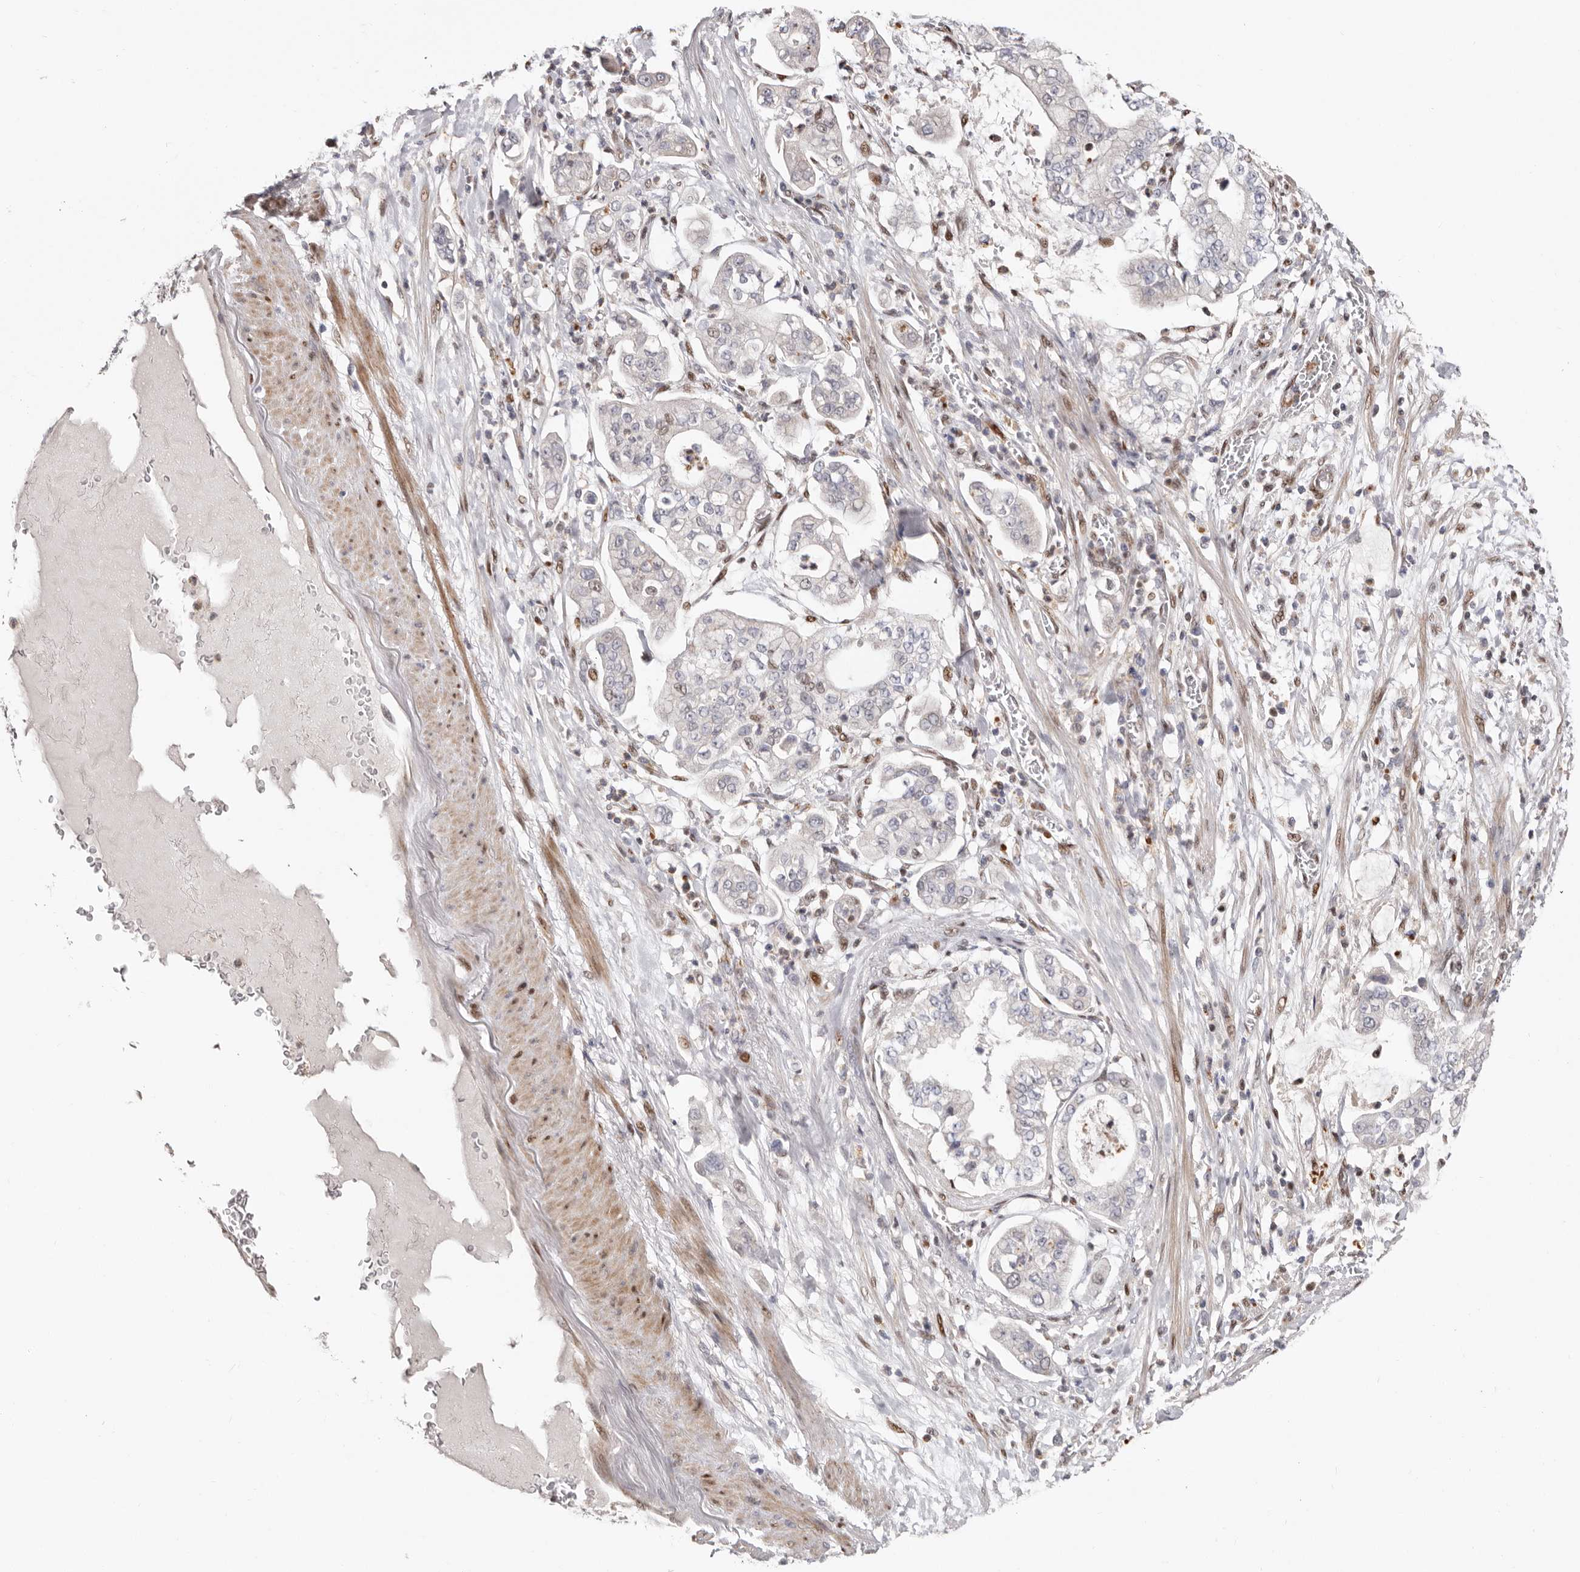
{"staining": {"intensity": "moderate", "quantity": "<25%", "location": "cytoplasmic/membranous"}, "tissue": "stomach cancer", "cell_type": "Tumor cells", "image_type": "cancer", "snomed": [{"axis": "morphology", "description": "Adenocarcinoma, NOS"}, {"axis": "topography", "description": "Stomach"}], "caption": "Tumor cells reveal low levels of moderate cytoplasmic/membranous staining in about <25% of cells in human stomach adenocarcinoma.", "gene": "SMAD7", "patient": {"sex": "male", "age": 76}}